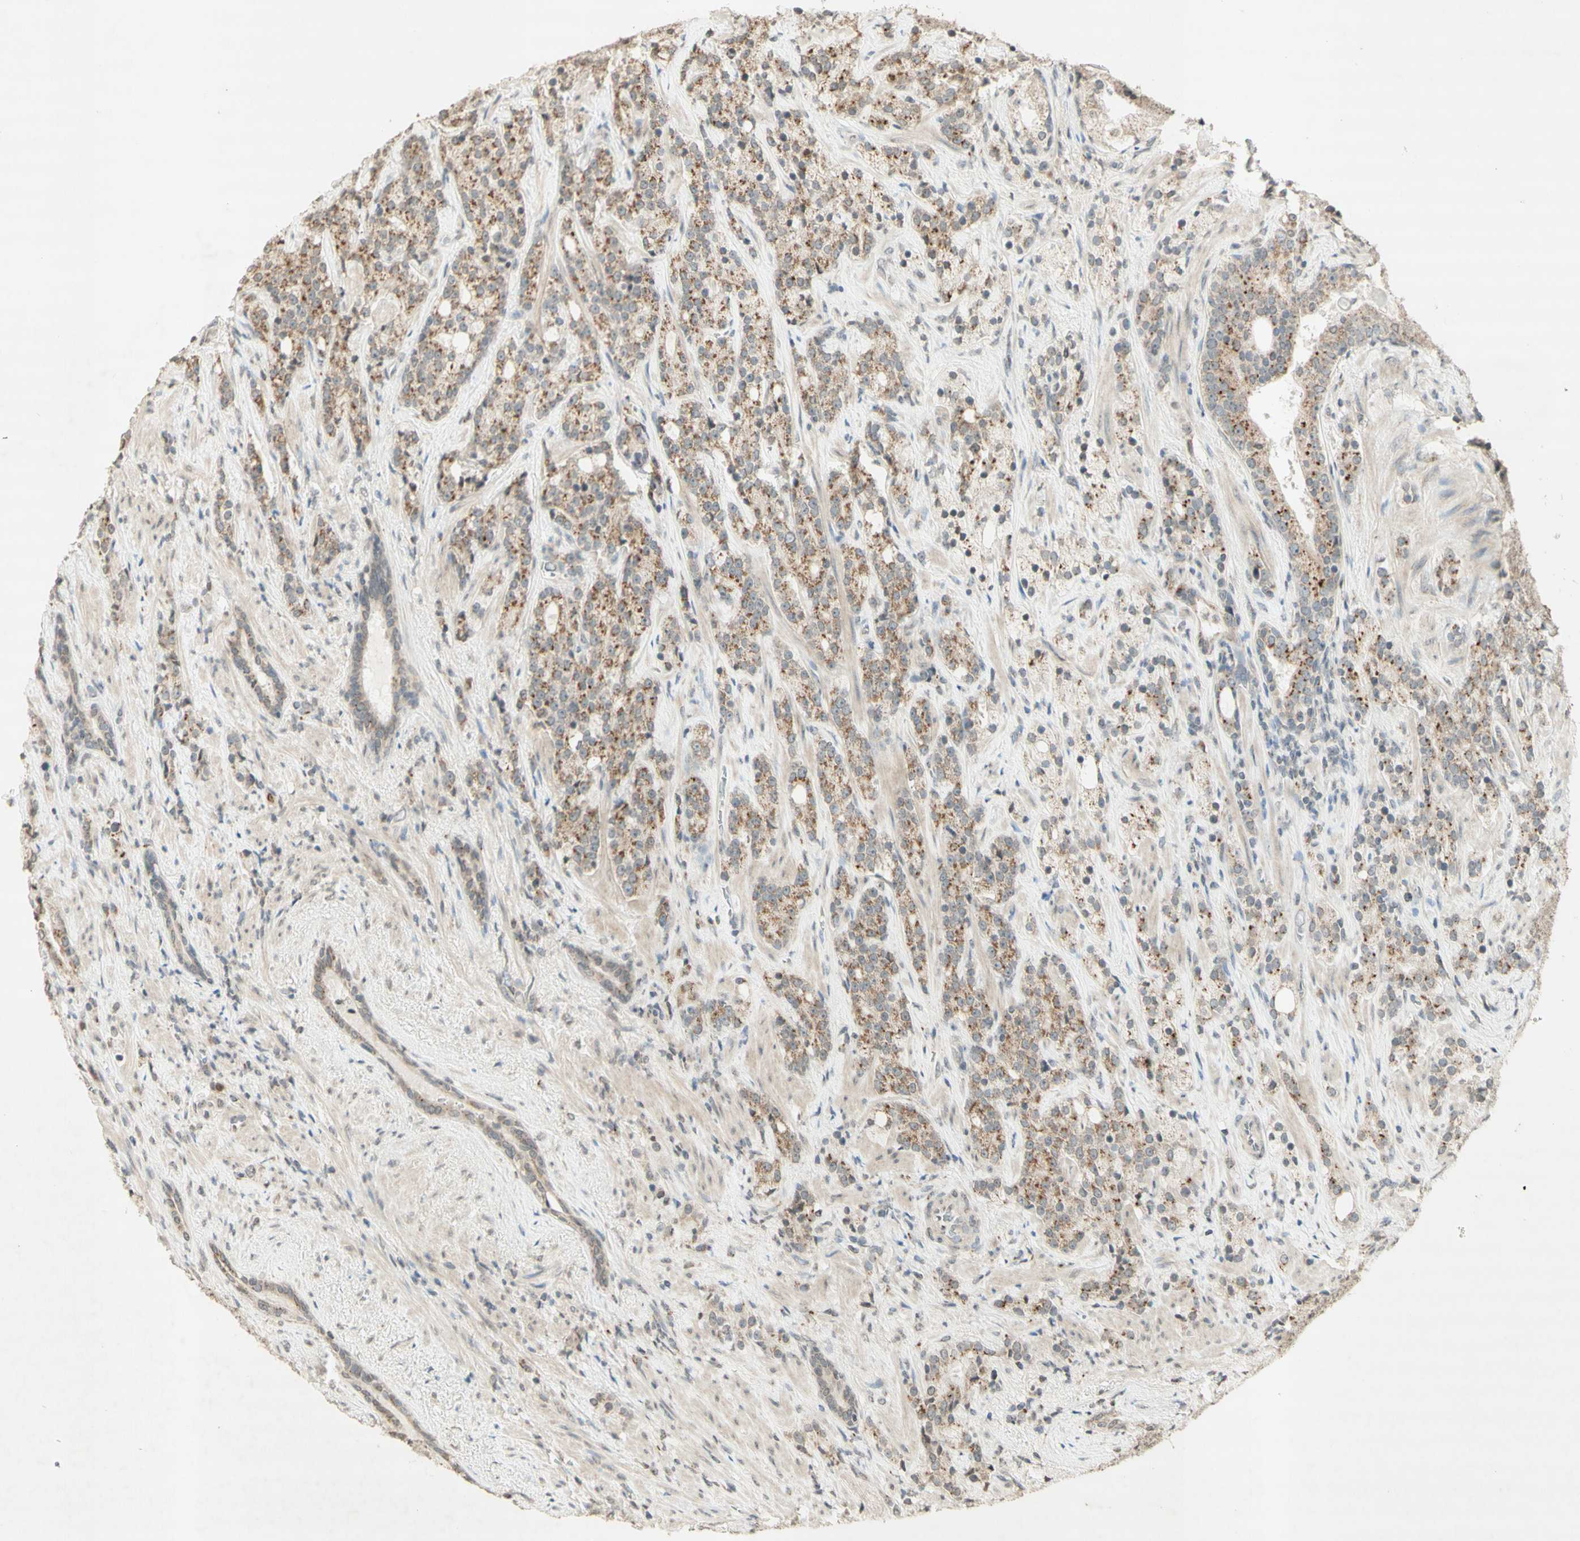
{"staining": {"intensity": "moderate", "quantity": ">75%", "location": "cytoplasmic/membranous"}, "tissue": "prostate cancer", "cell_type": "Tumor cells", "image_type": "cancer", "snomed": [{"axis": "morphology", "description": "Adenocarcinoma, High grade"}, {"axis": "topography", "description": "Prostate"}], "caption": "Prostate cancer stained with DAB IHC displays medium levels of moderate cytoplasmic/membranous staining in approximately >75% of tumor cells.", "gene": "CCNI", "patient": {"sex": "male", "age": 71}}